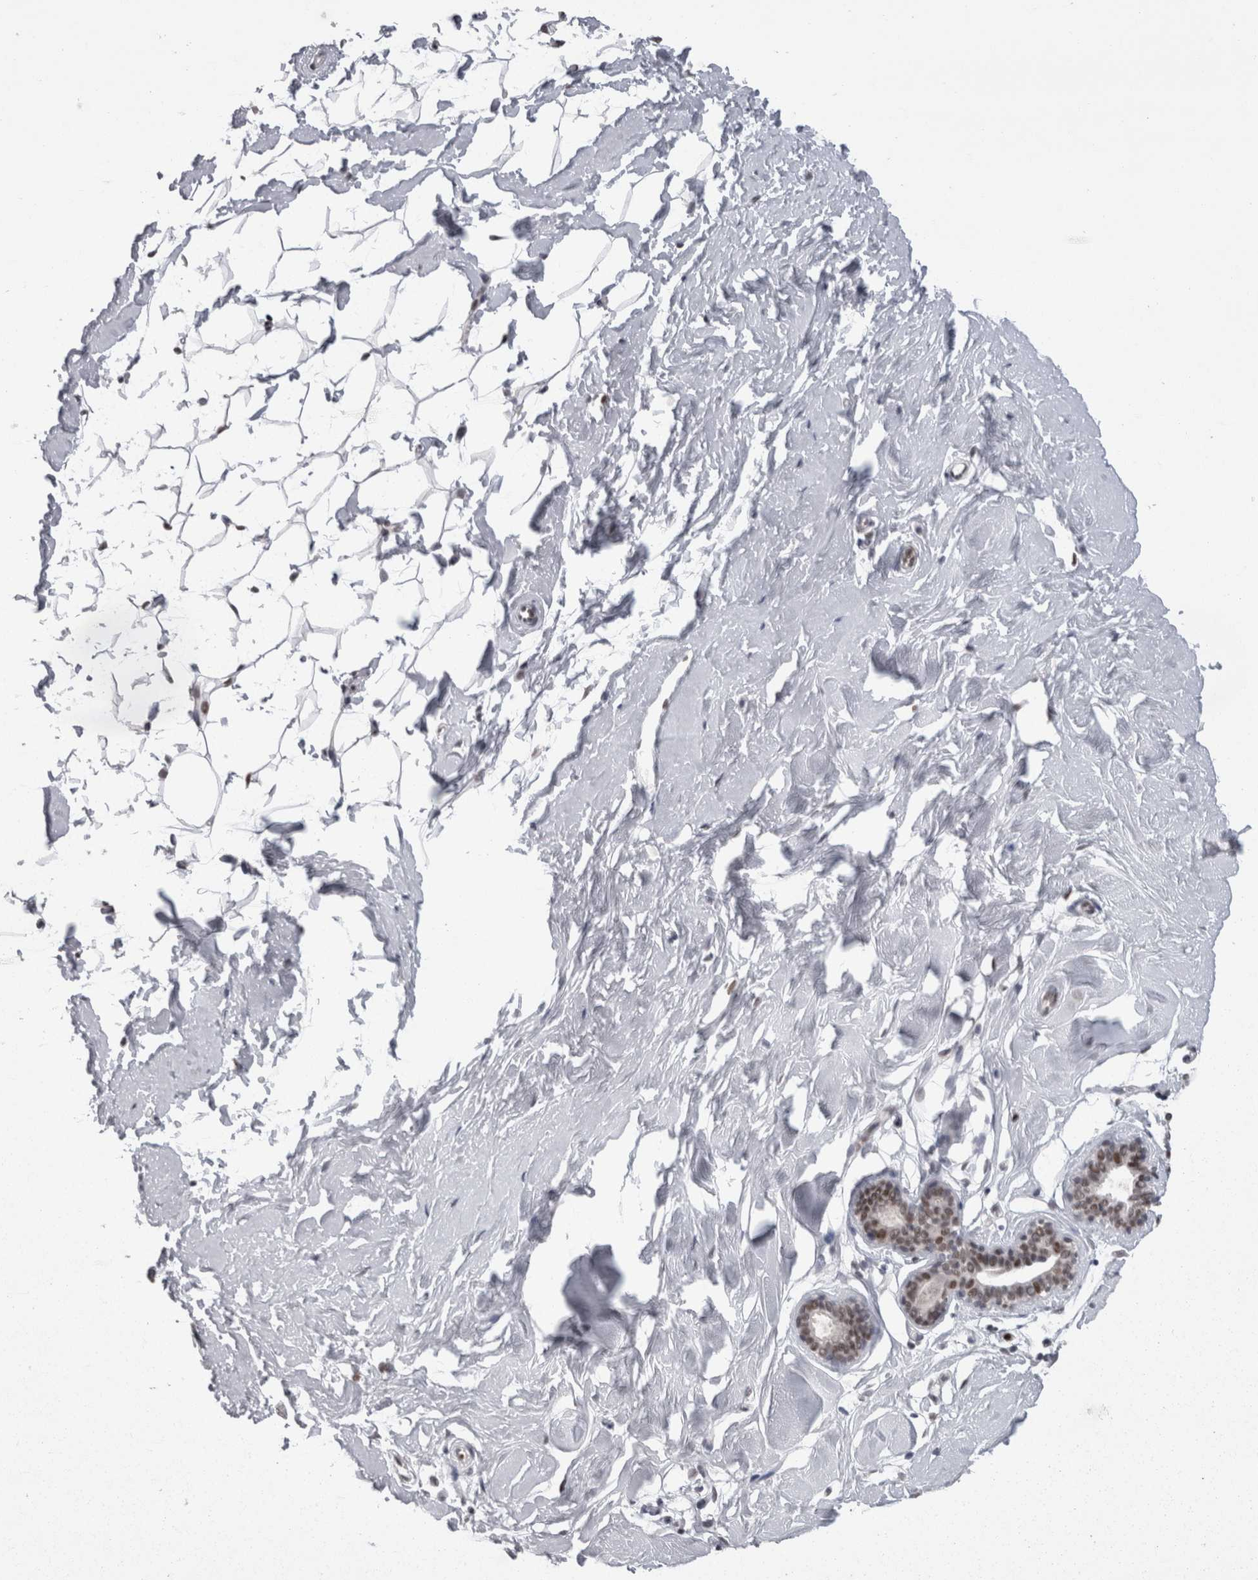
{"staining": {"intensity": "weak", "quantity": ">75%", "location": "nuclear"}, "tissue": "breast", "cell_type": "Adipocytes", "image_type": "normal", "snomed": [{"axis": "morphology", "description": "Normal tissue, NOS"}, {"axis": "topography", "description": "Breast"}], "caption": "Protein staining of unremarkable breast exhibits weak nuclear staining in about >75% of adipocytes. The staining is performed using DAB brown chromogen to label protein expression. The nuclei are counter-stained blue using hematoxylin.", "gene": "C1orf54", "patient": {"sex": "female", "age": 23}}